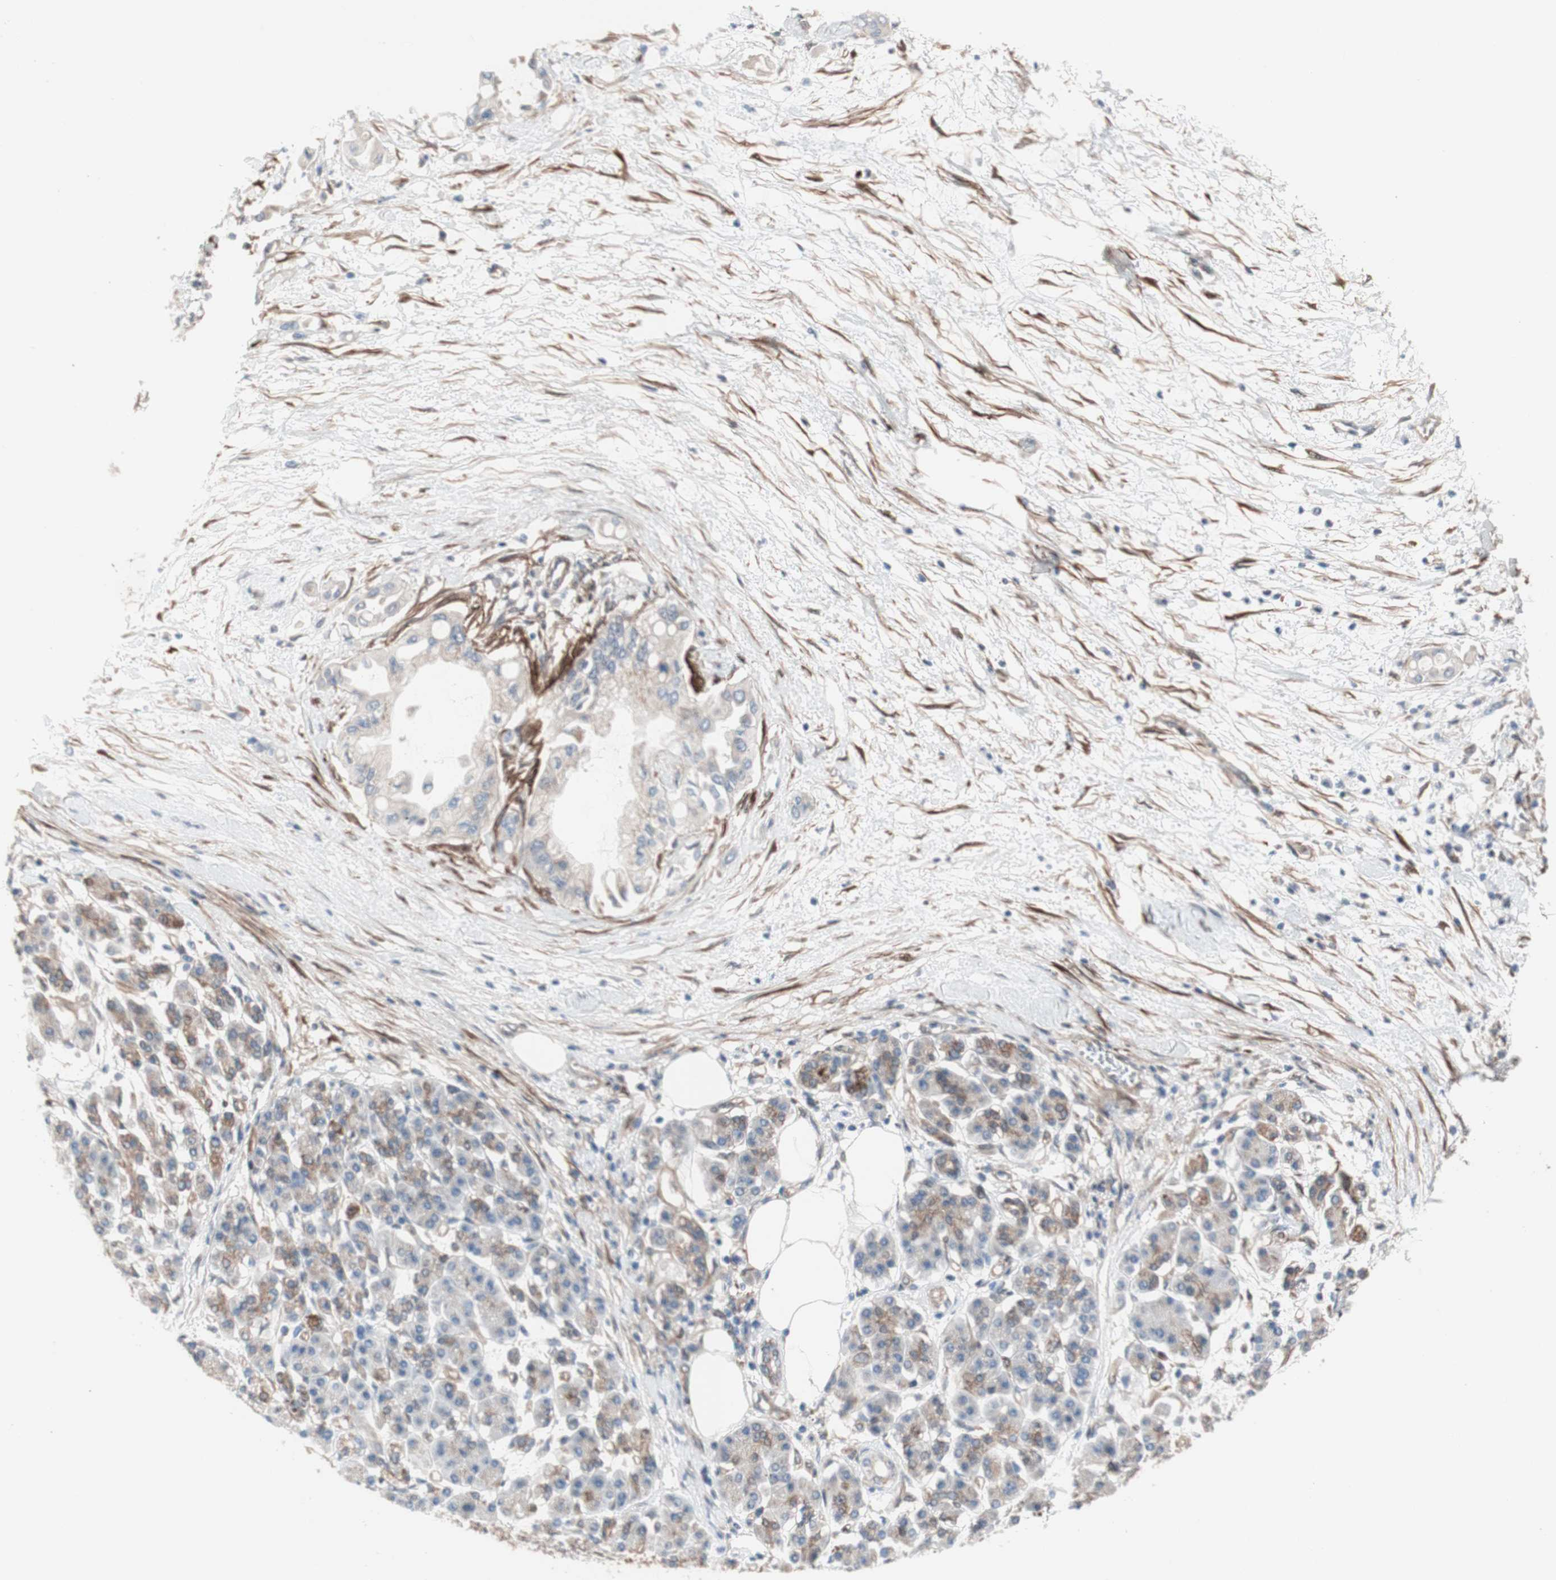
{"staining": {"intensity": "weak", "quantity": ">75%", "location": "cytoplasmic/membranous"}, "tissue": "pancreatic cancer", "cell_type": "Tumor cells", "image_type": "cancer", "snomed": [{"axis": "morphology", "description": "Adenocarcinoma, NOS"}, {"axis": "morphology", "description": "Adenocarcinoma, metastatic, NOS"}, {"axis": "topography", "description": "Lymph node"}, {"axis": "topography", "description": "Pancreas"}, {"axis": "topography", "description": "Duodenum"}], "caption": "A low amount of weak cytoplasmic/membranous positivity is present in about >75% of tumor cells in pancreatic cancer tissue.", "gene": "CNN3", "patient": {"sex": "female", "age": 64}}